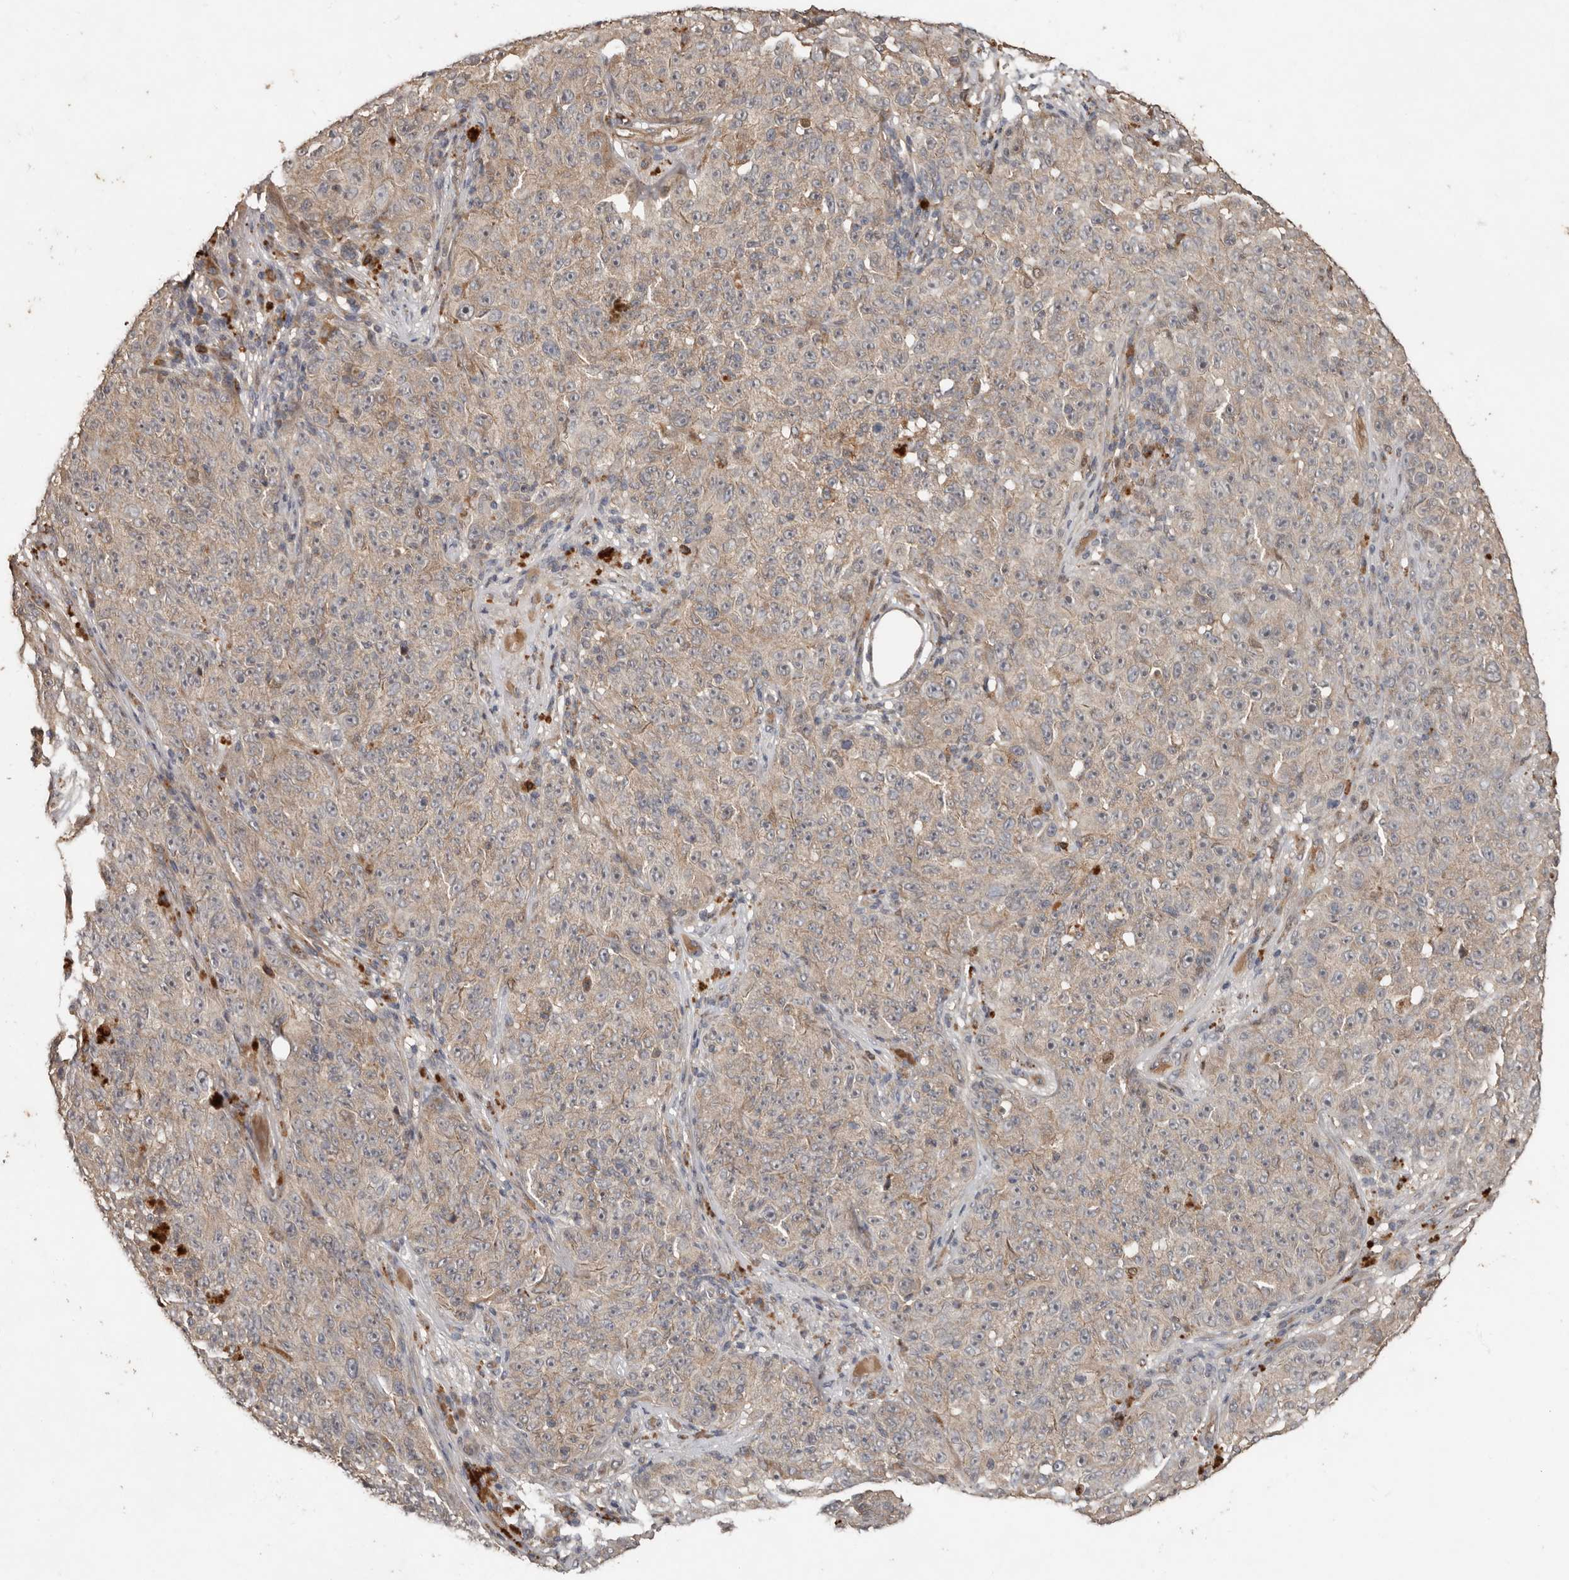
{"staining": {"intensity": "weak", "quantity": "<25%", "location": "cytoplasmic/membranous"}, "tissue": "melanoma", "cell_type": "Tumor cells", "image_type": "cancer", "snomed": [{"axis": "morphology", "description": "Malignant melanoma, NOS"}, {"axis": "topography", "description": "Skin"}], "caption": "Immunohistochemistry (IHC) photomicrograph of neoplastic tissue: melanoma stained with DAB (3,3'-diaminobenzidine) exhibits no significant protein staining in tumor cells.", "gene": "KIF26B", "patient": {"sex": "female", "age": 82}}